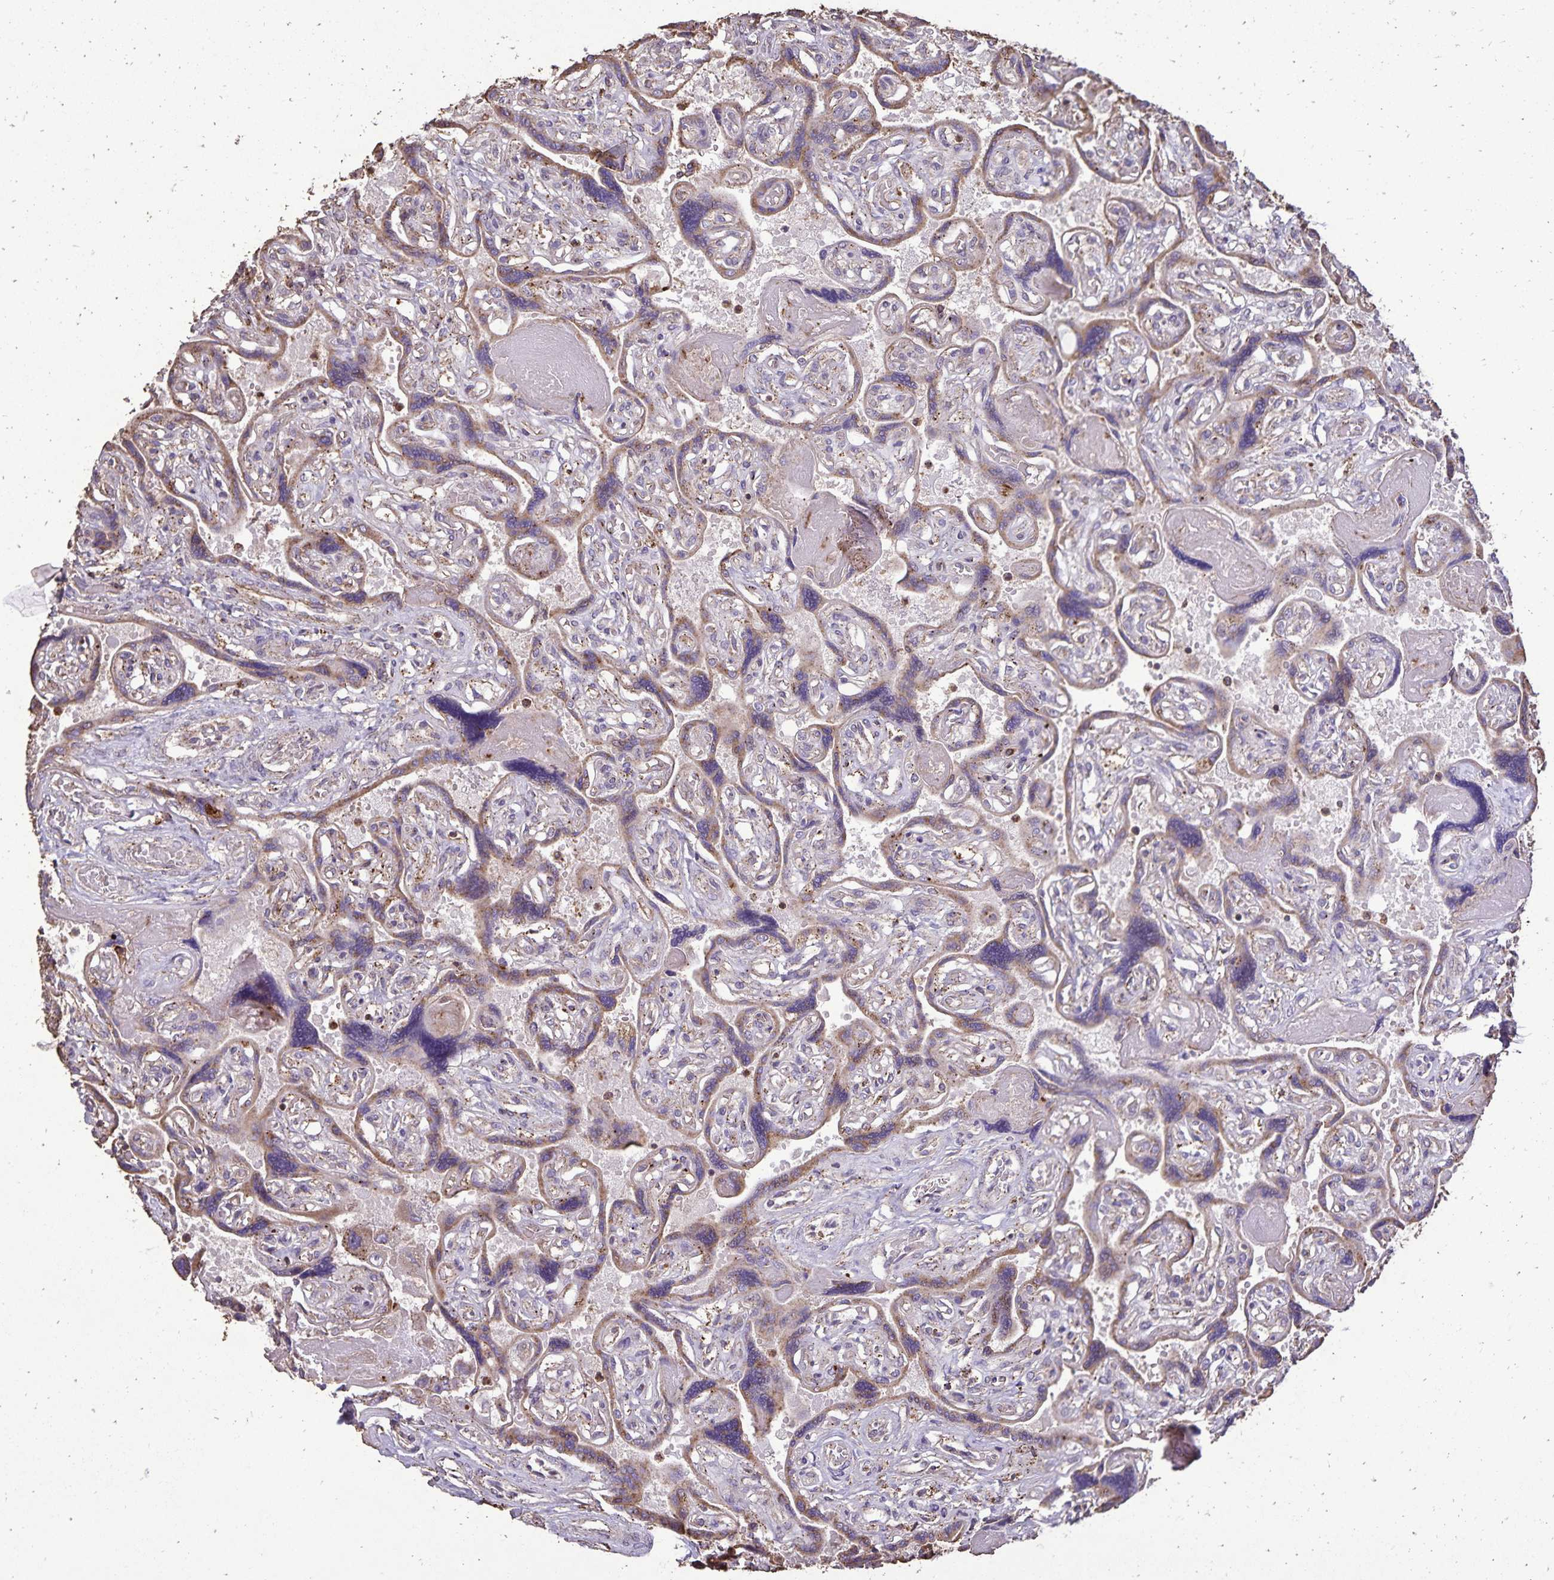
{"staining": {"intensity": "weak", "quantity": "25%-75%", "location": "cytoplasmic/membranous"}, "tissue": "placenta", "cell_type": "Decidual cells", "image_type": "normal", "snomed": [{"axis": "morphology", "description": "Normal tissue, NOS"}, {"axis": "topography", "description": "Placenta"}], "caption": "This image displays normal placenta stained with IHC to label a protein in brown. The cytoplasmic/membranous of decidual cells show weak positivity for the protein. Nuclei are counter-stained blue.", "gene": "CHMP1B", "patient": {"sex": "female", "age": 32}}